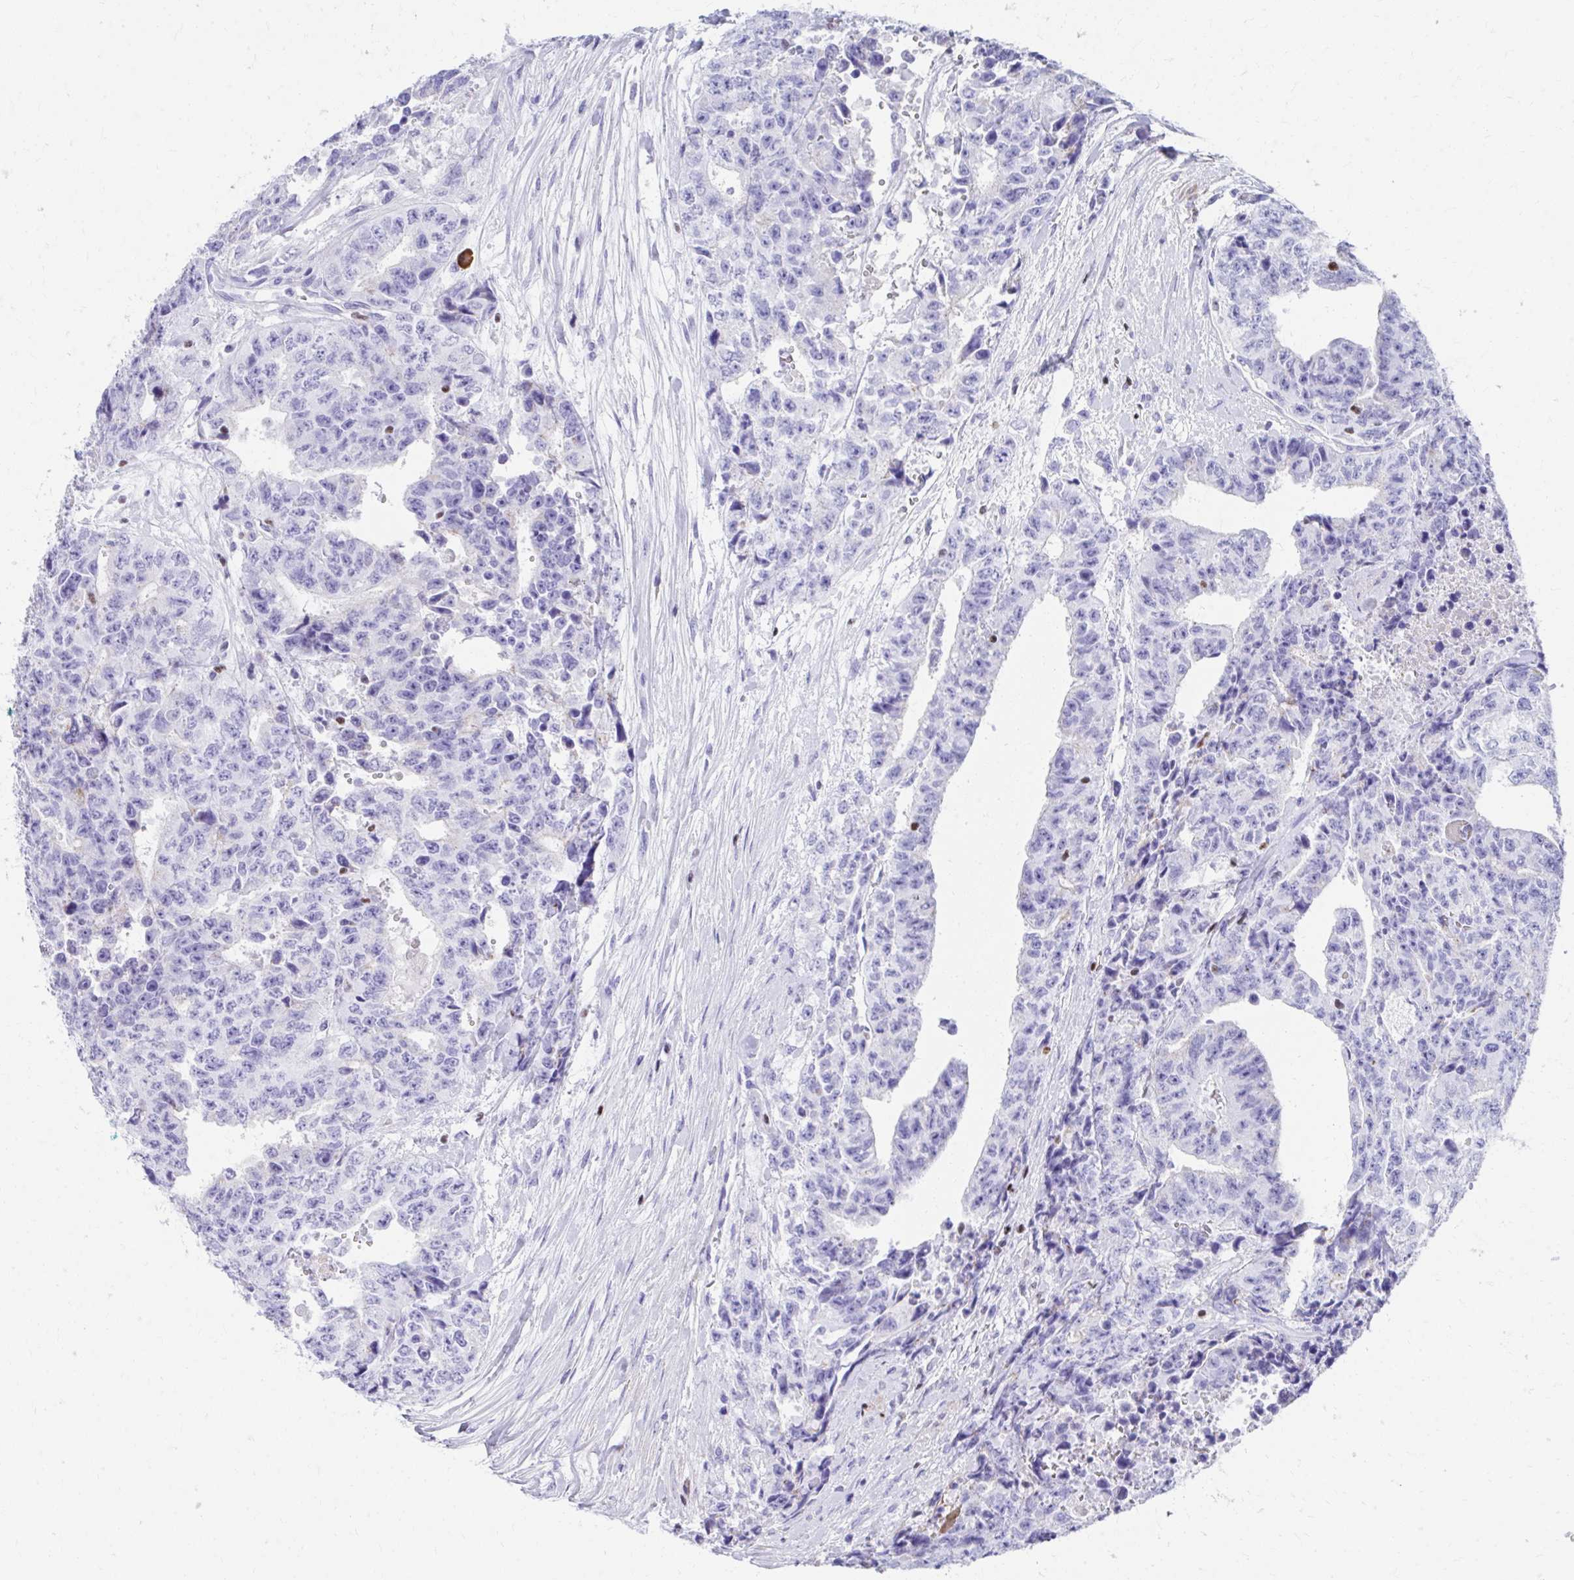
{"staining": {"intensity": "negative", "quantity": "none", "location": "none"}, "tissue": "testis cancer", "cell_type": "Tumor cells", "image_type": "cancer", "snomed": [{"axis": "morphology", "description": "Carcinoma, Embryonal, NOS"}, {"axis": "topography", "description": "Testis"}], "caption": "Image shows no protein expression in tumor cells of embryonal carcinoma (testis) tissue.", "gene": "RUNX3", "patient": {"sex": "male", "age": 24}}